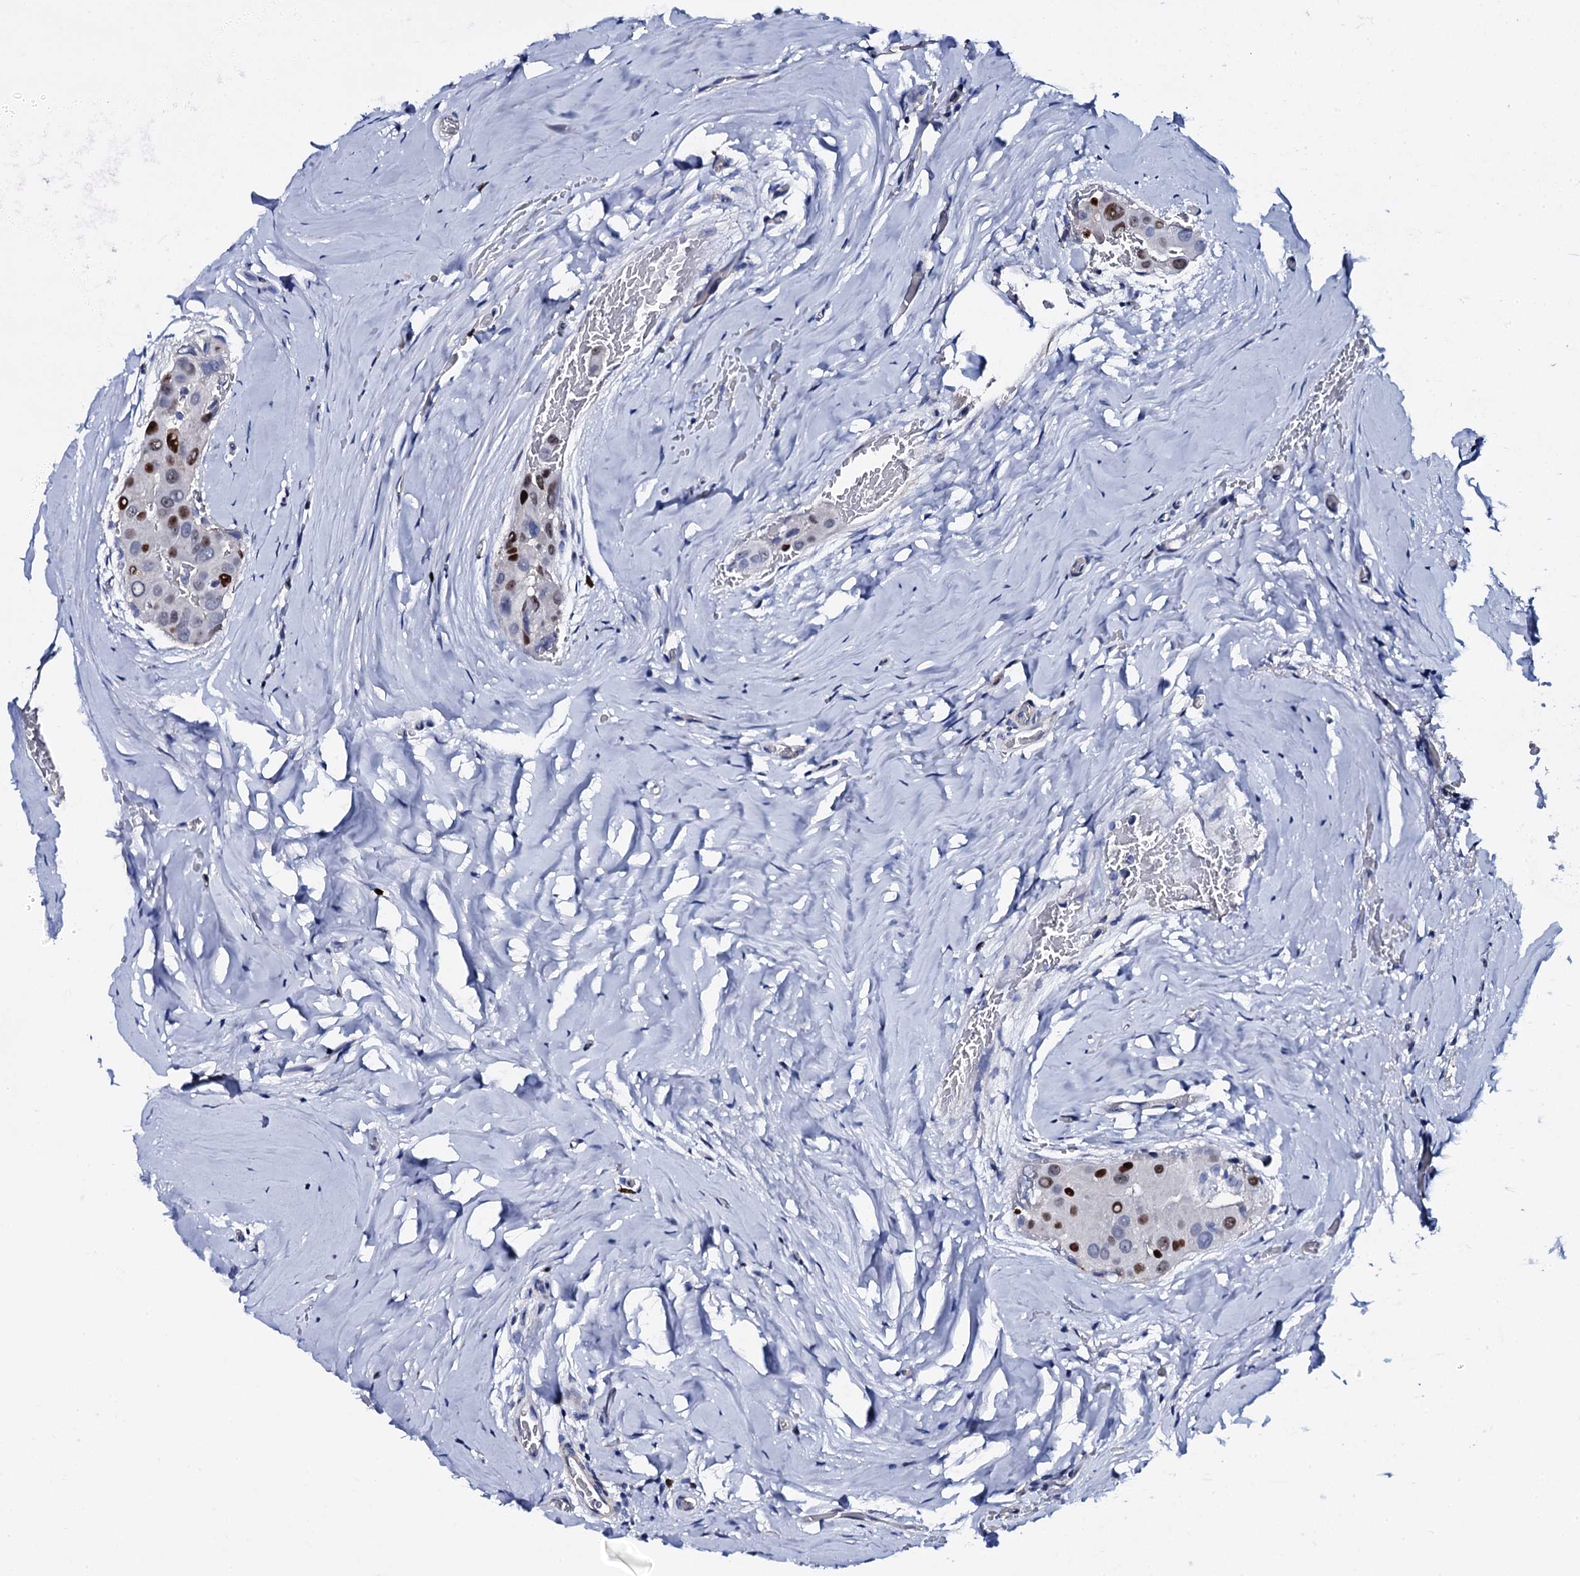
{"staining": {"intensity": "strong", "quantity": "<25%", "location": "nuclear"}, "tissue": "thyroid cancer", "cell_type": "Tumor cells", "image_type": "cancer", "snomed": [{"axis": "morphology", "description": "Papillary adenocarcinoma, NOS"}, {"axis": "topography", "description": "Thyroid gland"}], "caption": "The image exhibits a brown stain indicating the presence of a protein in the nuclear of tumor cells in papillary adenocarcinoma (thyroid).", "gene": "NPM2", "patient": {"sex": "male", "age": 33}}